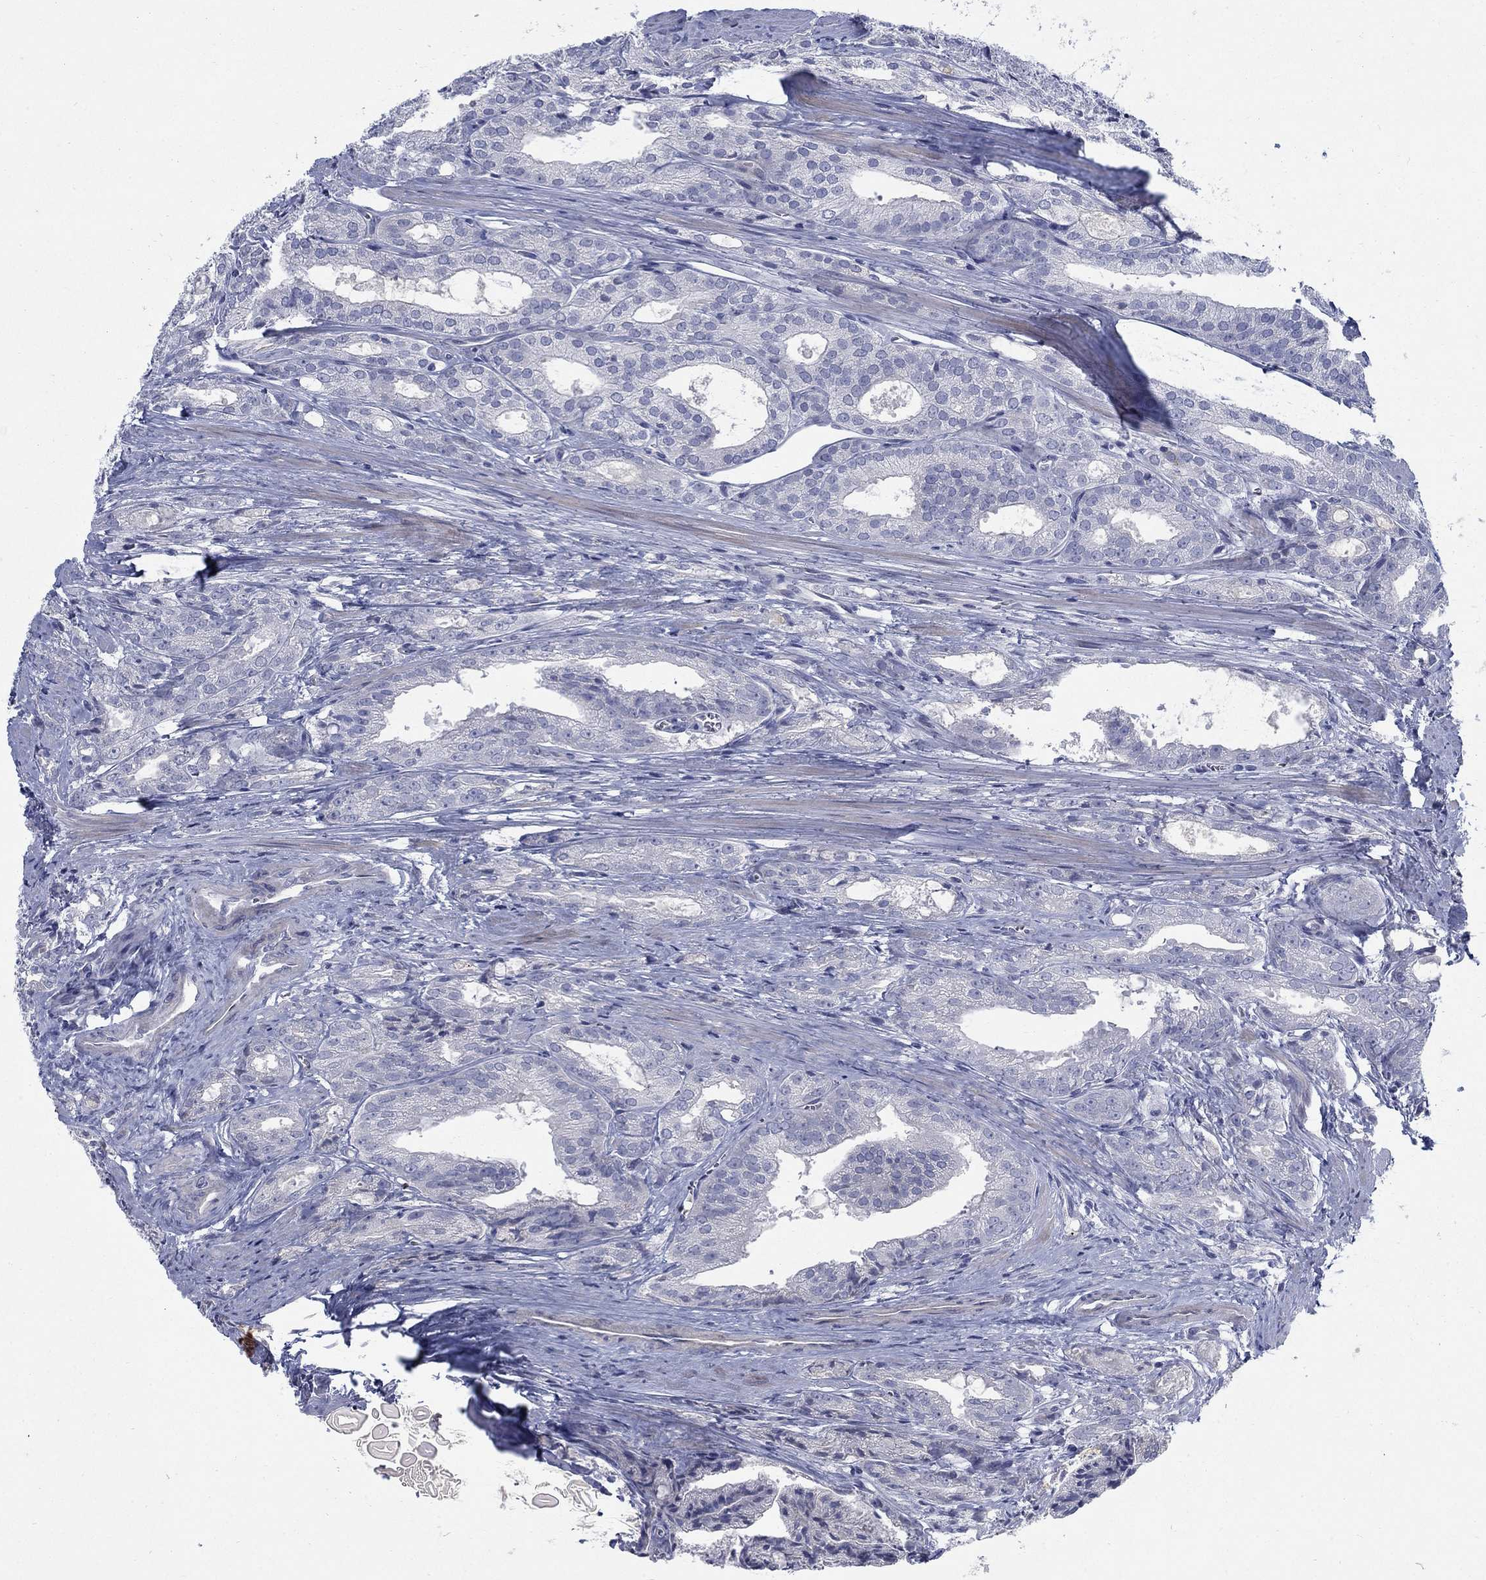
{"staining": {"intensity": "moderate", "quantity": "<25%", "location": "cytoplasmic/membranous"}, "tissue": "prostate cancer", "cell_type": "Tumor cells", "image_type": "cancer", "snomed": [{"axis": "morphology", "description": "Adenocarcinoma, NOS"}, {"axis": "morphology", "description": "Adenocarcinoma, High grade"}, {"axis": "topography", "description": "Prostate"}], "caption": "Prostate cancer was stained to show a protein in brown. There is low levels of moderate cytoplasmic/membranous expression in about <25% of tumor cells. (Brightfield microscopy of DAB IHC at high magnification).", "gene": "DNER", "patient": {"sex": "male", "age": 70}}